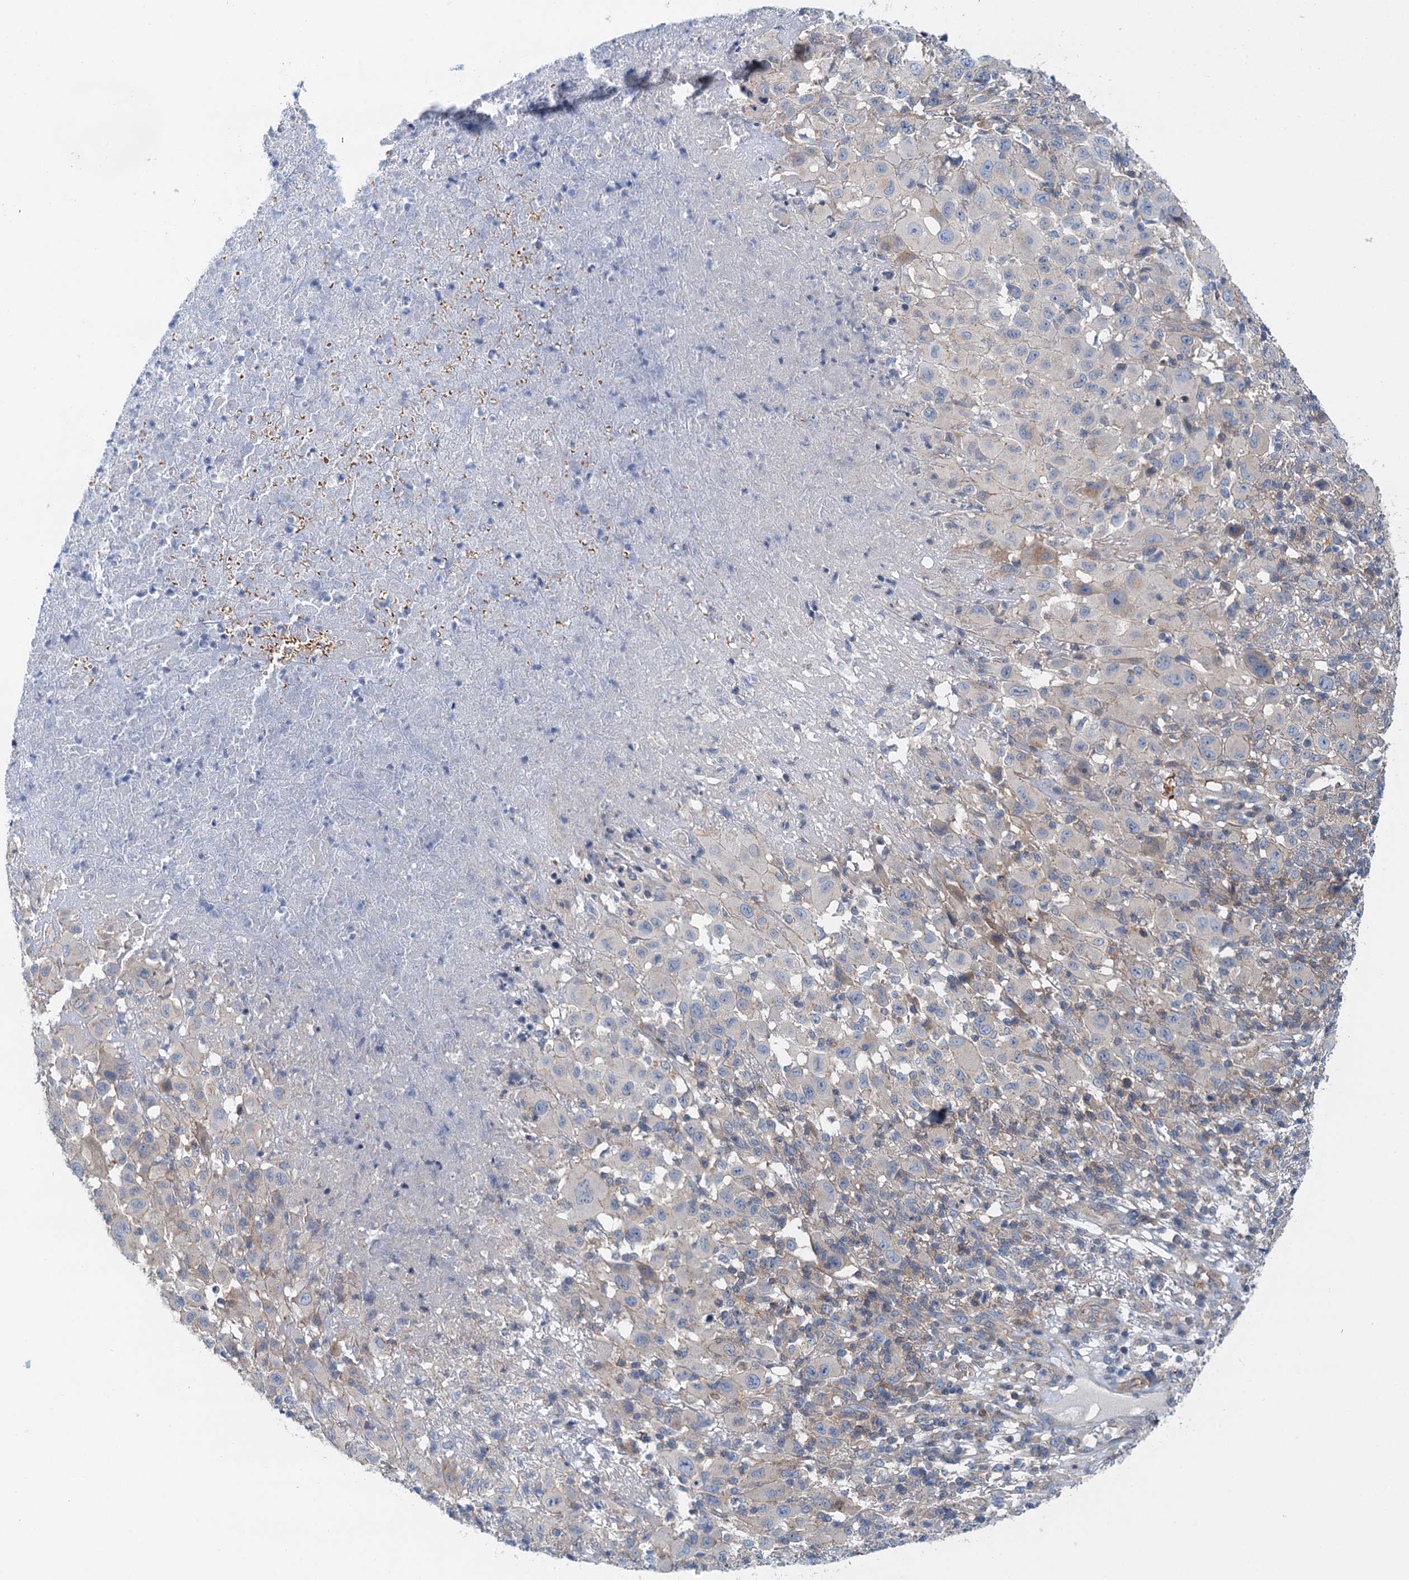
{"staining": {"intensity": "negative", "quantity": "none", "location": "none"}, "tissue": "melanoma", "cell_type": "Tumor cells", "image_type": "cancer", "snomed": [{"axis": "morphology", "description": "Malignant melanoma, NOS"}, {"axis": "topography", "description": "Skin"}], "caption": "IHC histopathology image of malignant melanoma stained for a protein (brown), which shows no staining in tumor cells.", "gene": "ROGDI", "patient": {"sex": "male", "age": 73}}